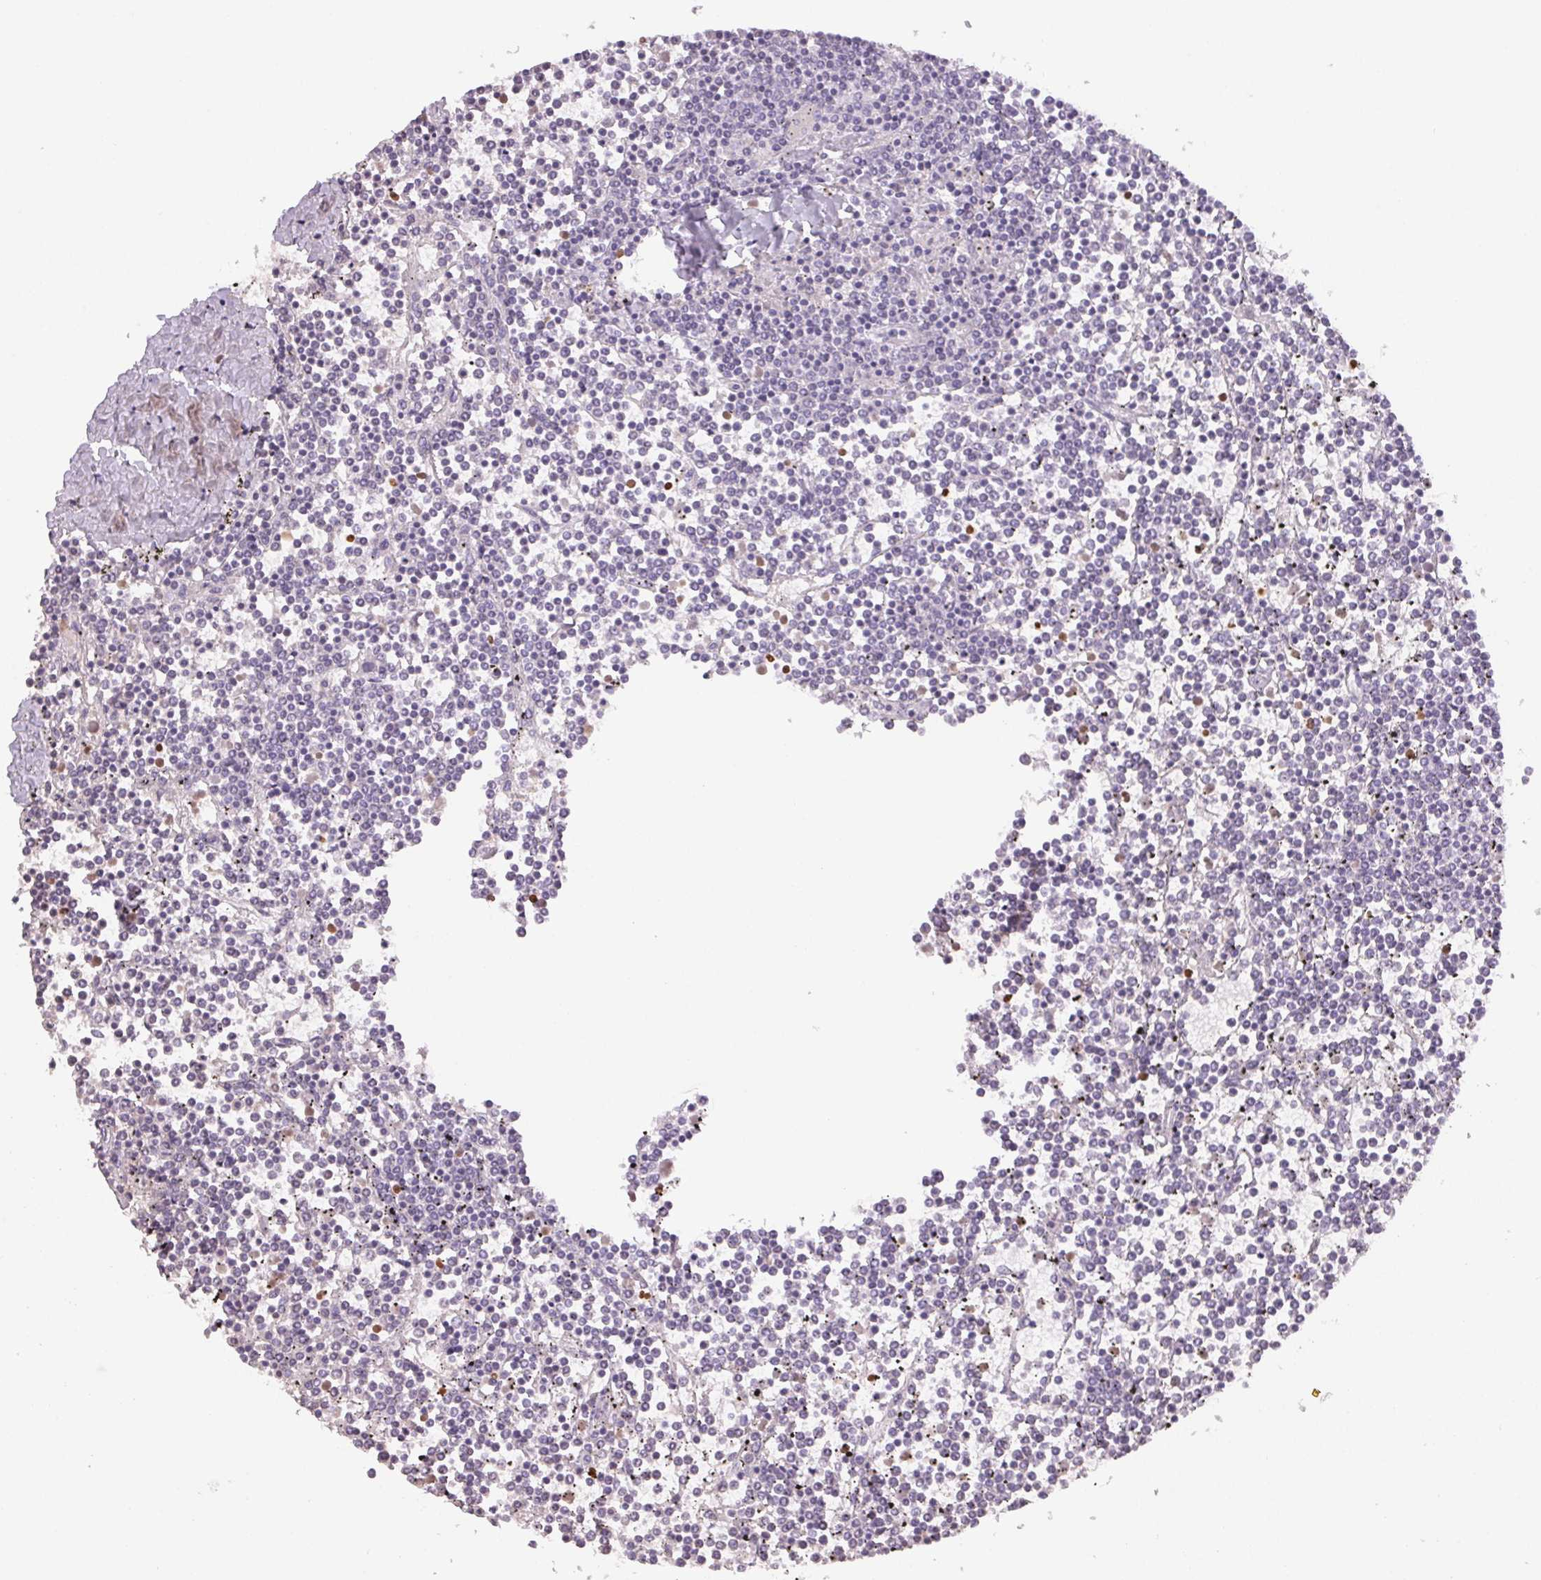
{"staining": {"intensity": "negative", "quantity": "none", "location": "none"}, "tissue": "lymphoma", "cell_type": "Tumor cells", "image_type": "cancer", "snomed": [{"axis": "morphology", "description": "Malignant lymphoma, non-Hodgkin's type, Low grade"}, {"axis": "topography", "description": "Spleen"}], "caption": "The image shows no staining of tumor cells in lymphoma.", "gene": "PADI4", "patient": {"sex": "female", "age": 19}}